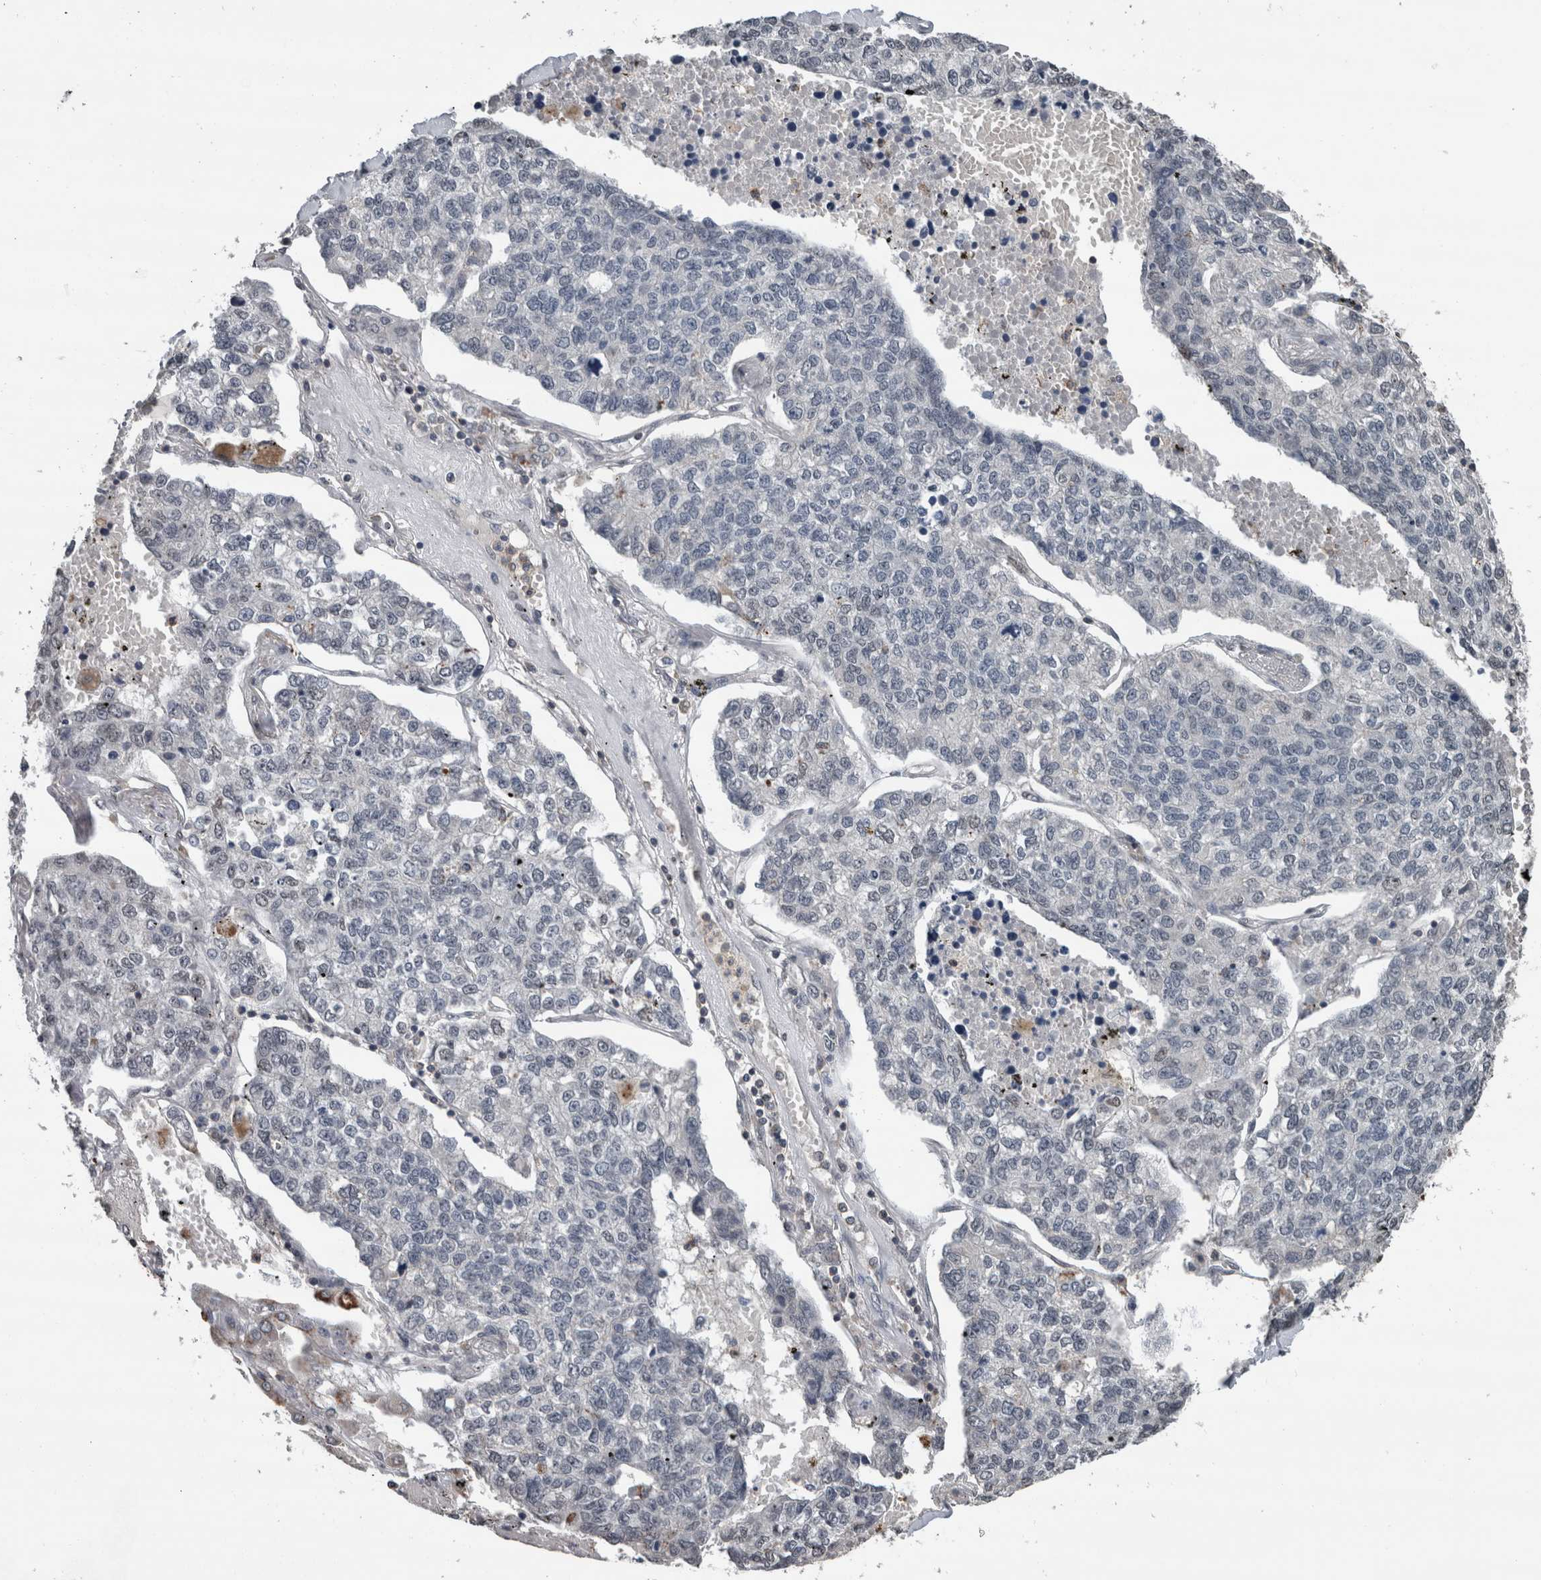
{"staining": {"intensity": "negative", "quantity": "none", "location": "none"}, "tissue": "lung cancer", "cell_type": "Tumor cells", "image_type": "cancer", "snomed": [{"axis": "morphology", "description": "Adenocarcinoma, NOS"}, {"axis": "topography", "description": "Lung"}], "caption": "Immunohistochemistry image of neoplastic tissue: lung adenocarcinoma stained with DAB shows no significant protein staining in tumor cells. (DAB (3,3'-diaminobenzidine) immunohistochemistry (IHC) visualized using brightfield microscopy, high magnification).", "gene": "MAFF", "patient": {"sex": "male", "age": 49}}